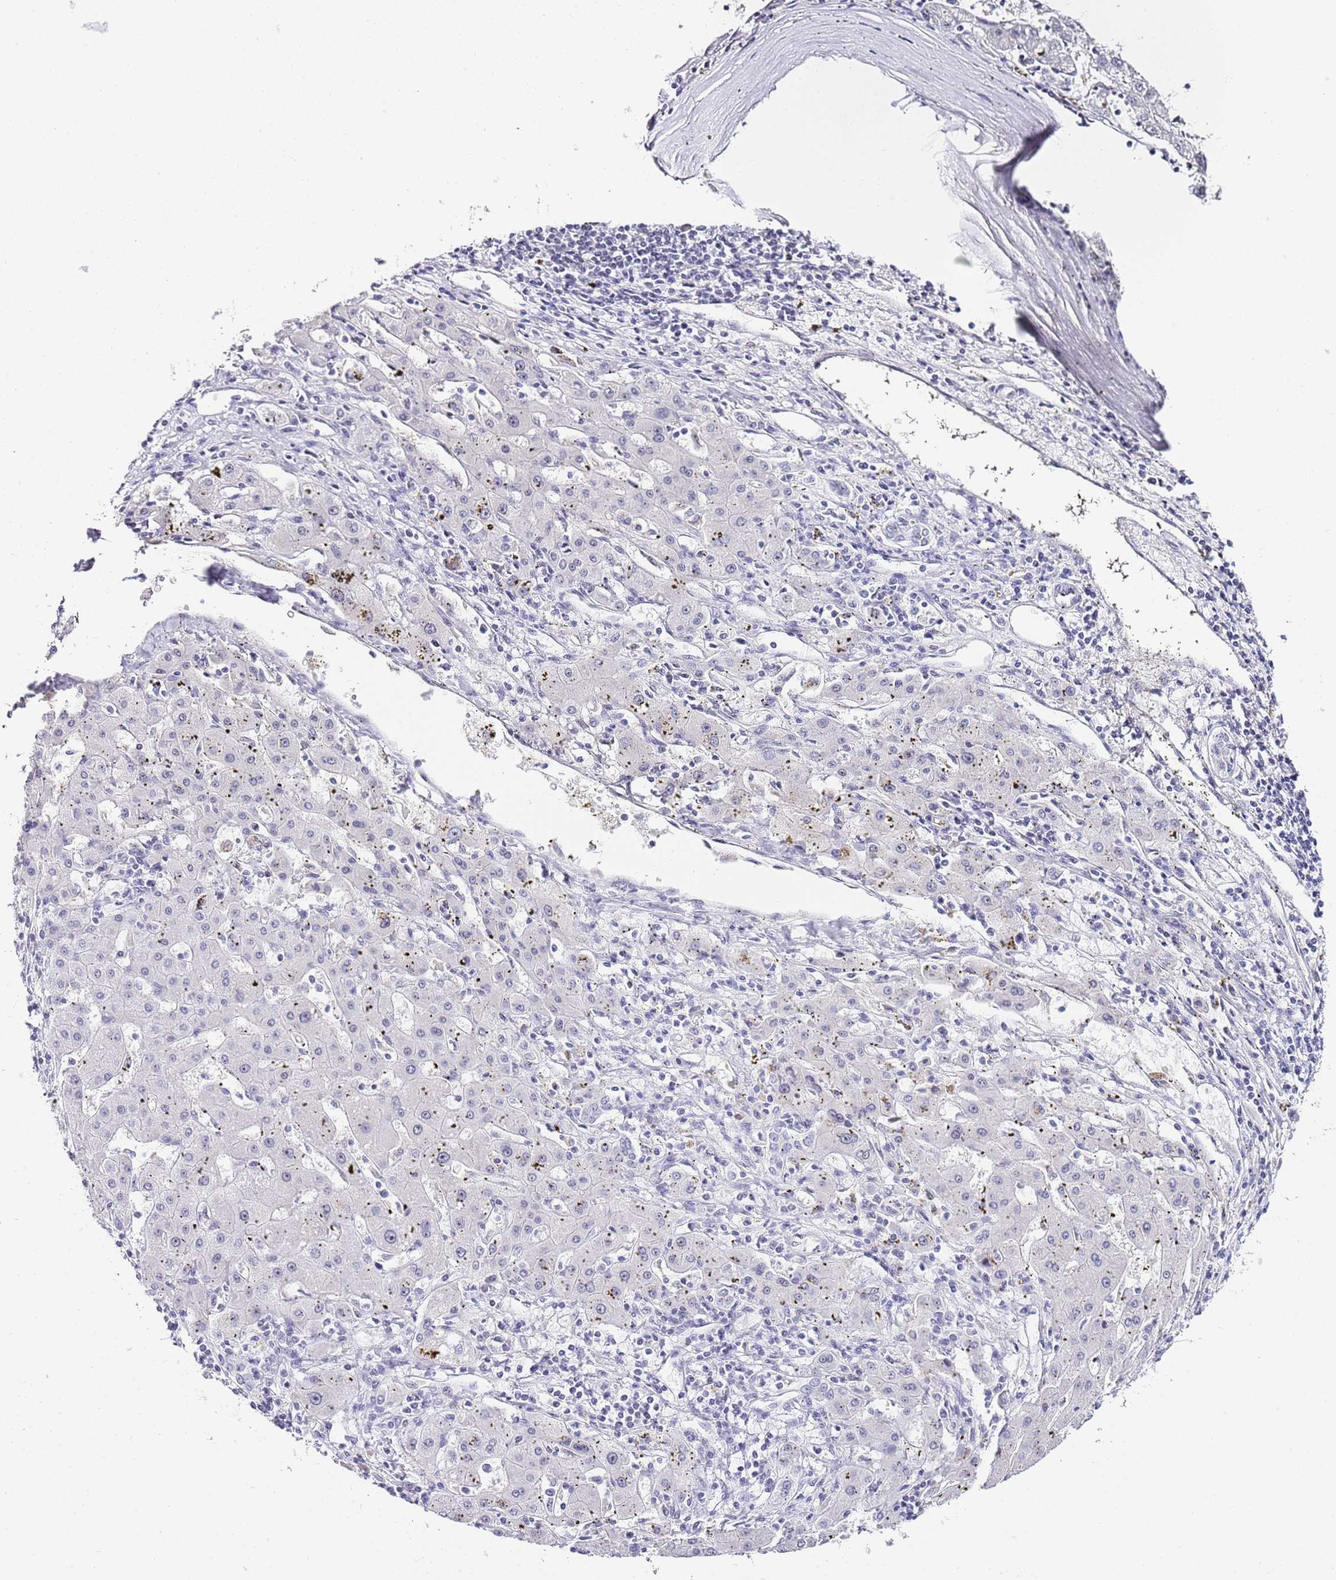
{"staining": {"intensity": "negative", "quantity": "none", "location": "none"}, "tissue": "liver cancer", "cell_type": "Tumor cells", "image_type": "cancer", "snomed": [{"axis": "morphology", "description": "Carcinoma, Hepatocellular, NOS"}, {"axis": "topography", "description": "Liver"}], "caption": "A high-resolution micrograph shows IHC staining of liver cancer (hepatocellular carcinoma), which exhibits no significant expression in tumor cells.", "gene": "NOP56", "patient": {"sex": "male", "age": 72}}